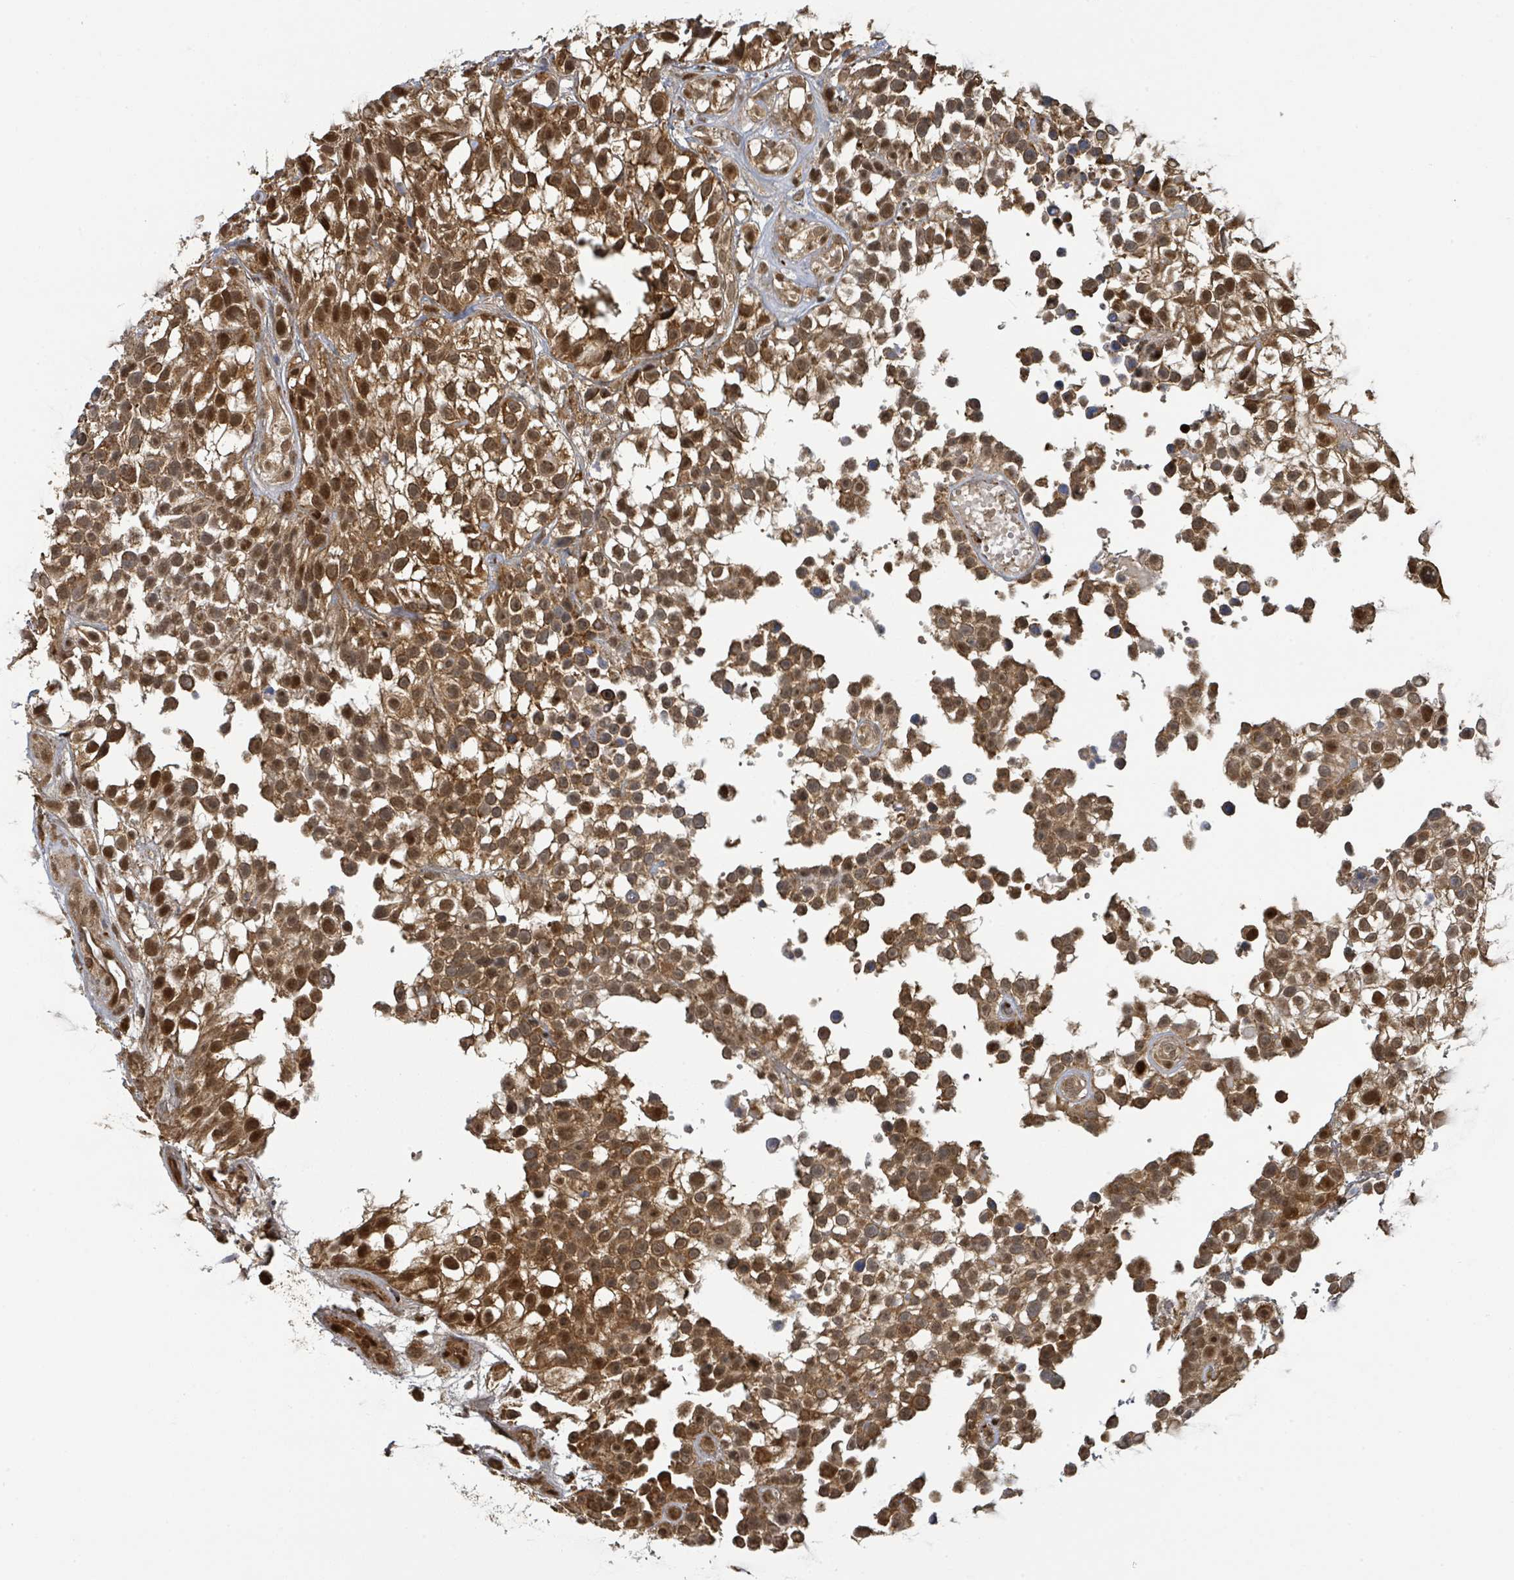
{"staining": {"intensity": "strong", "quantity": ">75%", "location": "cytoplasmic/membranous,nuclear"}, "tissue": "urothelial cancer", "cell_type": "Tumor cells", "image_type": "cancer", "snomed": [{"axis": "morphology", "description": "Urothelial carcinoma, High grade"}, {"axis": "topography", "description": "Urinary bladder"}], "caption": "Immunohistochemistry (IHC) histopathology image of neoplastic tissue: urothelial carcinoma (high-grade) stained using IHC reveals high levels of strong protein expression localized specifically in the cytoplasmic/membranous and nuclear of tumor cells, appearing as a cytoplasmic/membranous and nuclear brown color.", "gene": "PSMB7", "patient": {"sex": "male", "age": 56}}